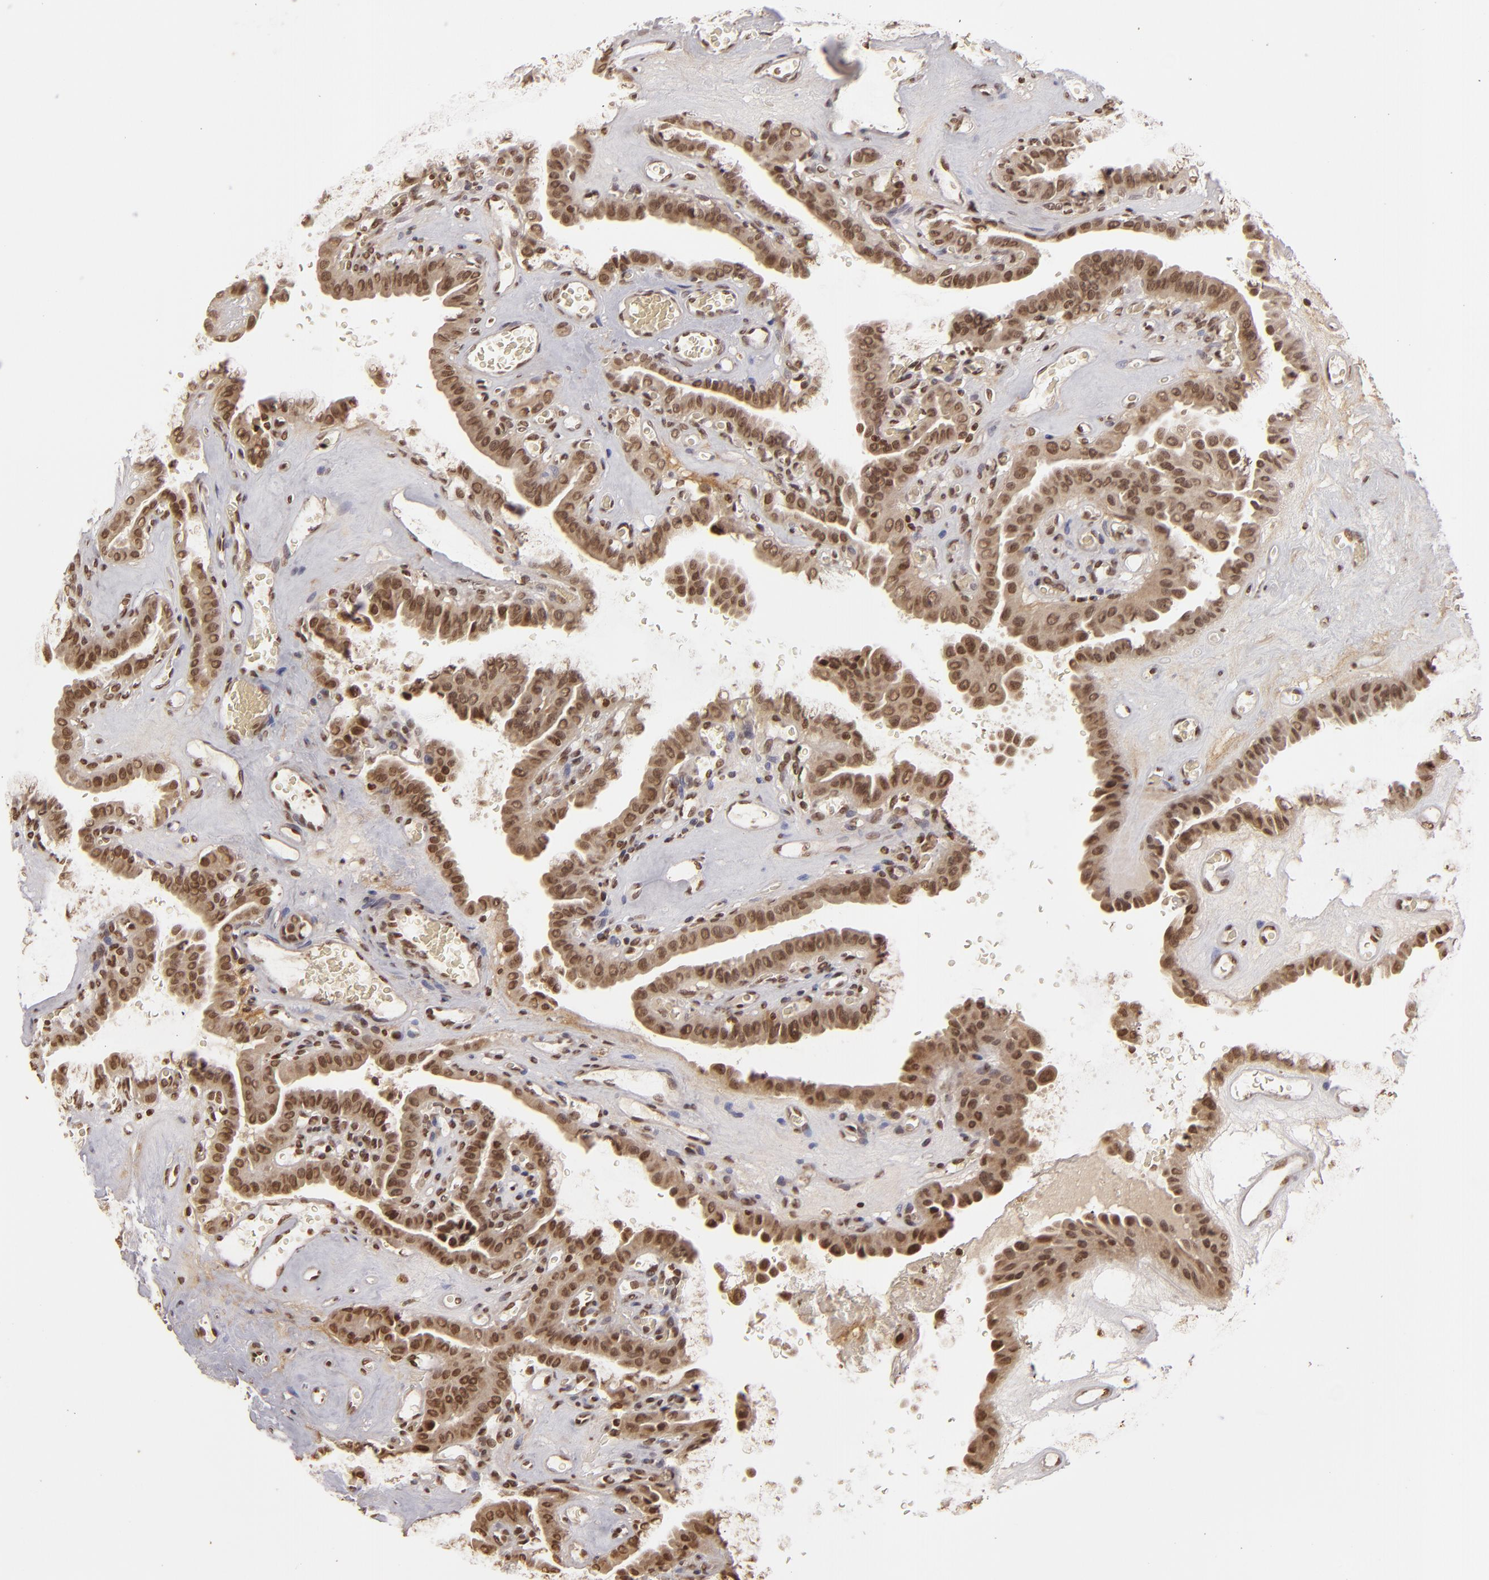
{"staining": {"intensity": "moderate", "quantity": ">75%", "location": "cytoplasmic/membranous,nuclear"}, "tissue": "thyroid cancer", "cell_type": "Tumor cells", "image_type": "cancer", "snomed": [{"axis": "morphology", "description": "Papillary adenocarcinoma, NOS"}, {"axis": "topography", "description": "Thyroid gland"}], "caption": "A brown stain shows moderate cytoplasmic/membranous and nuclear expression of a protein in thyroid cancer (papillary adenocarcinoma) tumor cells. (DAB = brown stain, brightfield microscopy at high magnification).", "gene": "CUL3", "patient": {"sex": "male", "age": 87}}